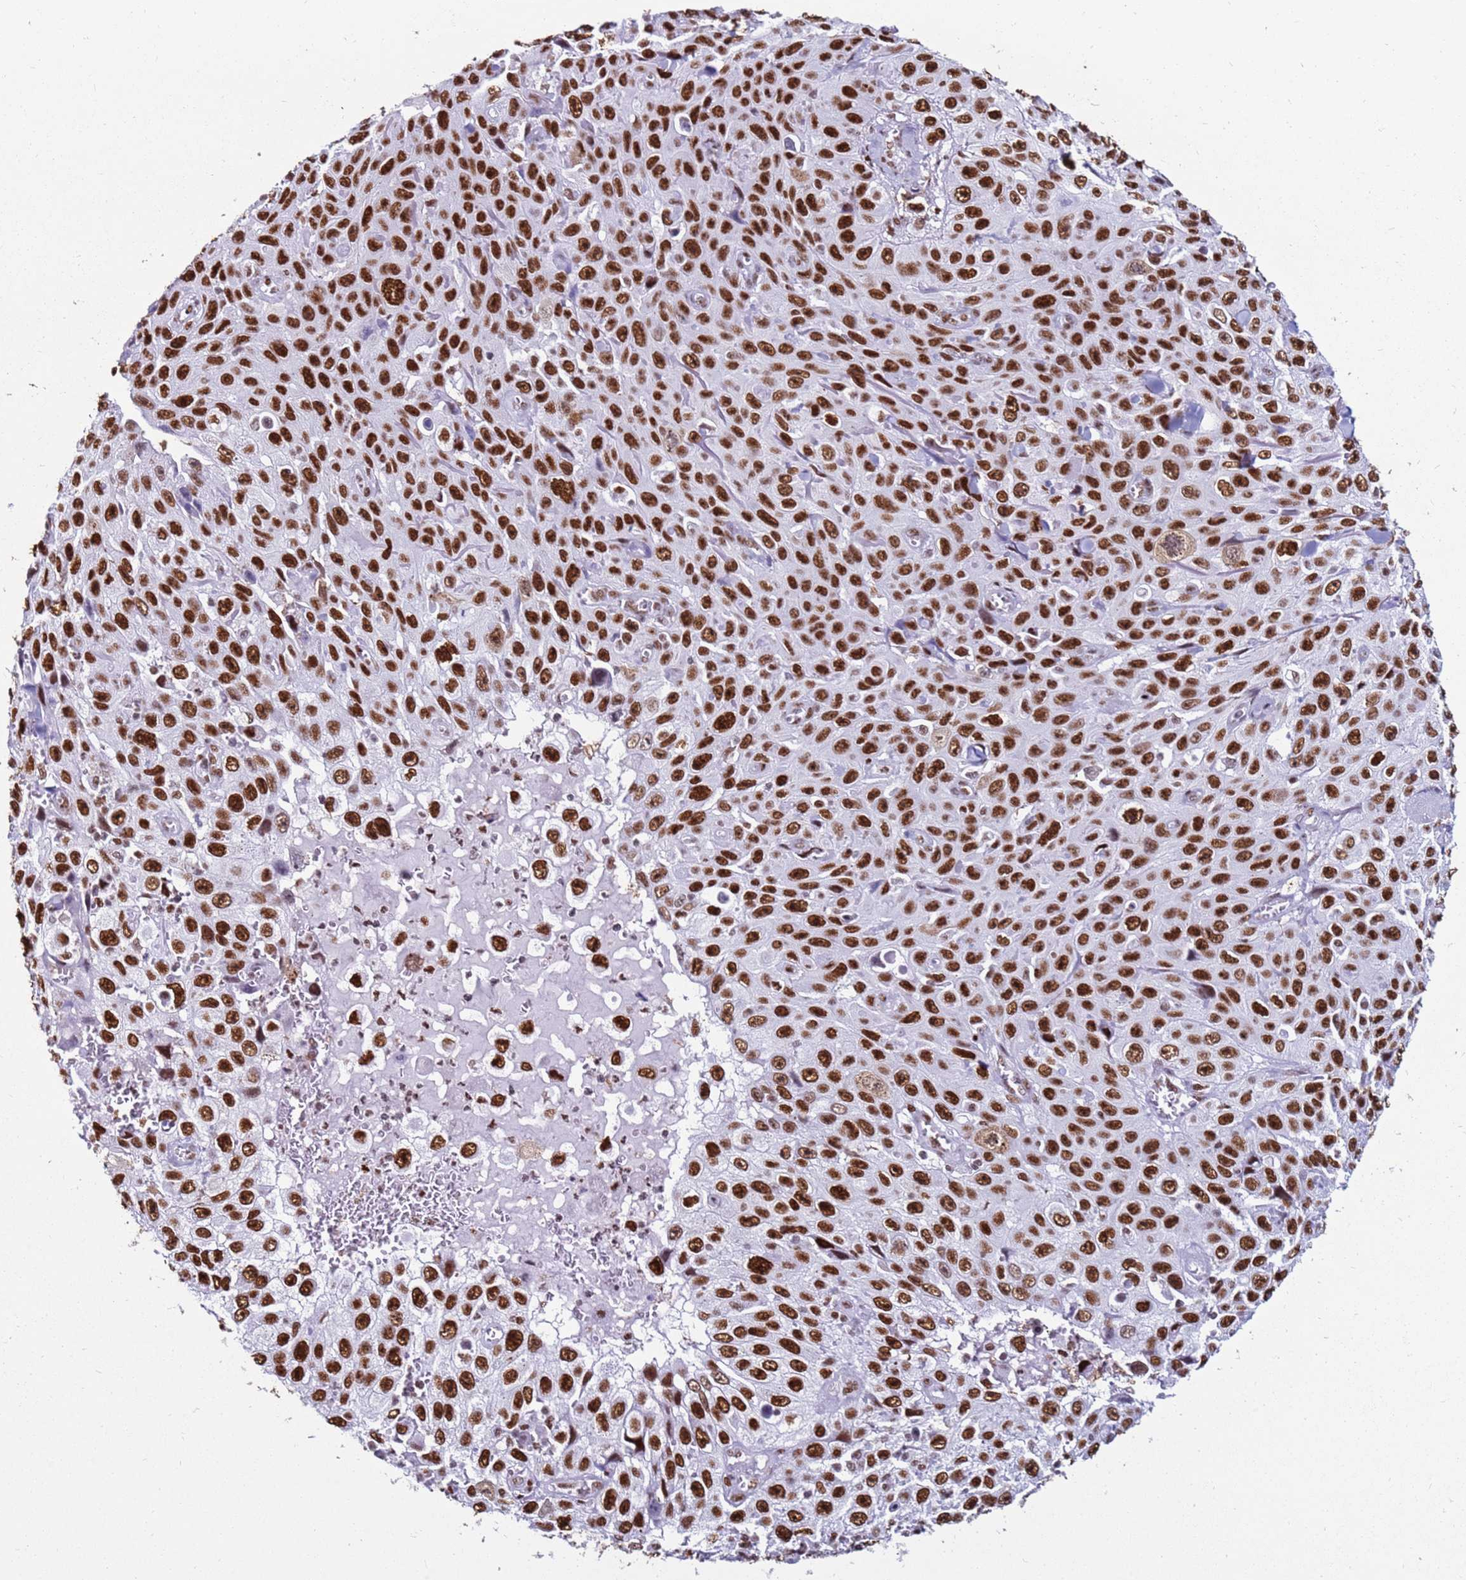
{"staining": {"intensity": "strong", "quantity": ">75%", "location": "nuclear"}, "tissue": "skin cancer", "cell_type": "Tumor cells", "image_type": "cancer", "snomed": [{"axis": "morphology", "description": "Squamous cell carcinoma, NOS"}, {"axis": "topography", "description": "Skin"}], "caption": "There is high levels of strong nuclear staining in tumor cells of squamous cell carcinoma (skin), as demonstrated by immunohistochemical staining (brown color).", "gene": "KPNA4", "patient": {"sex": "male", "age": 82}}